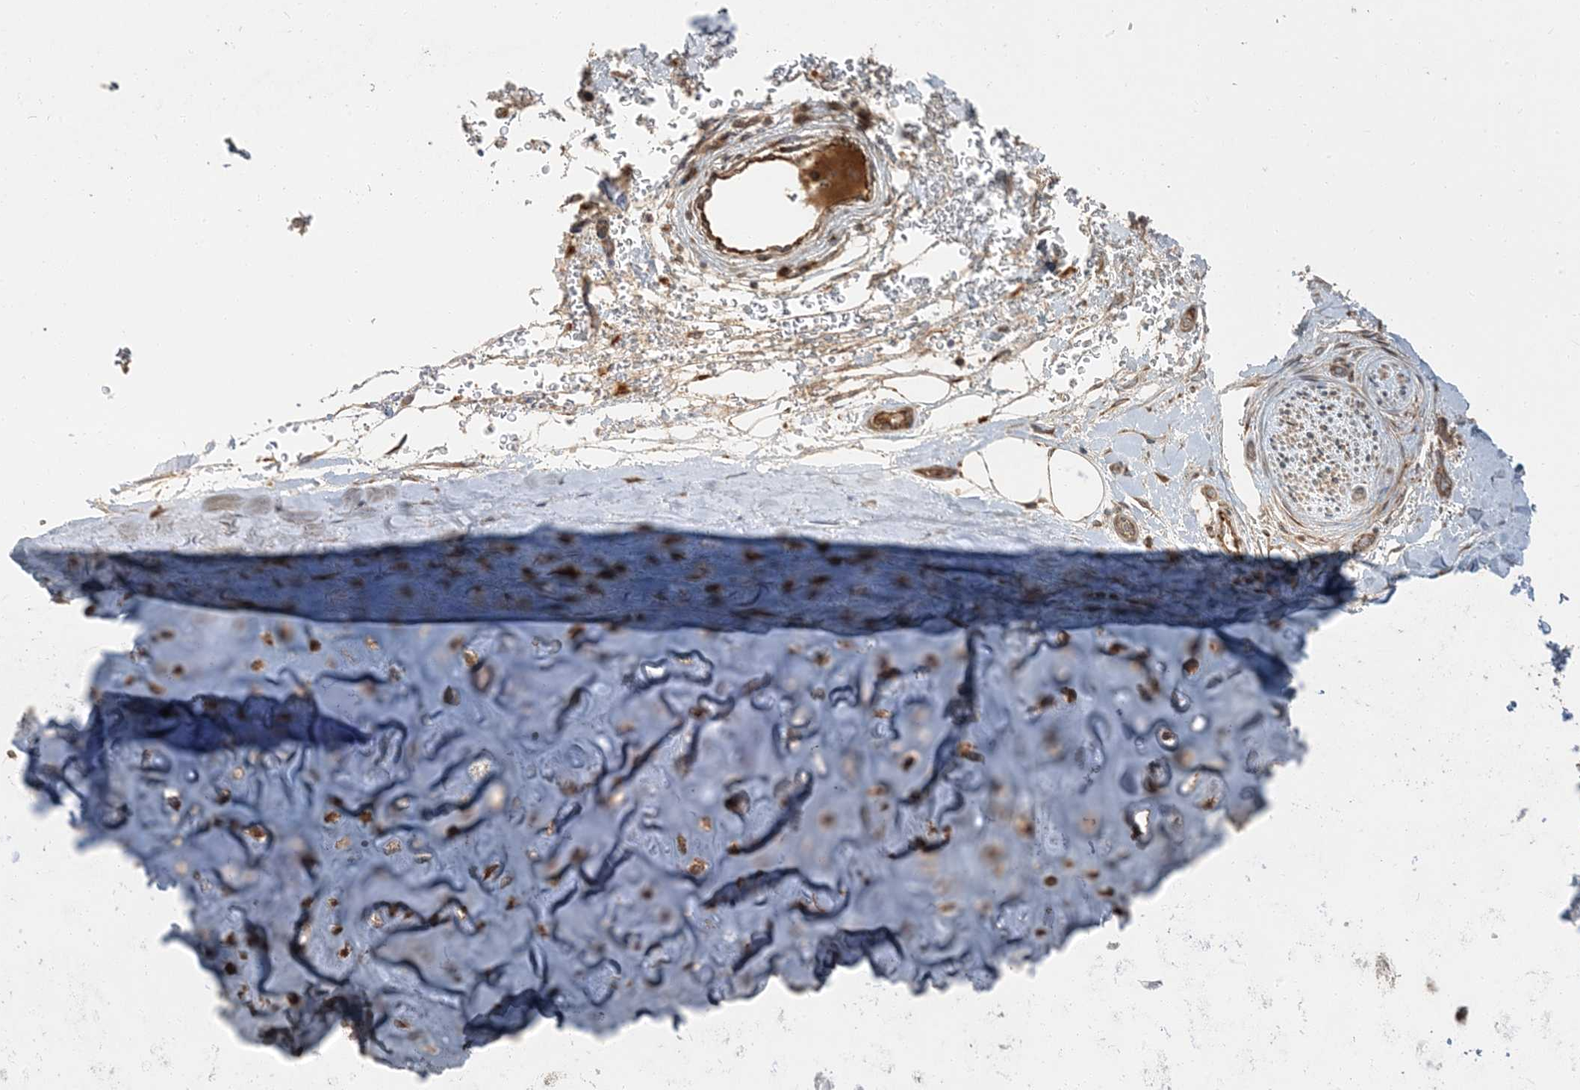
{"staining": {"intensity": "moderate", "quantity": ">75%", "location": "cytoplasmic/membranous"}, "tissue": "adipose tissue", "cell_type": "Adipocytes", "image_type": "normal", "snomed": [{"axis": "morphology", "description": "Normal tissue, NOS"}, {"axis": "topography", "description": "Cartilage tissue"}], "caption": "Immunohistochemical staining of benign human adipose tissue exhibits medium levels of moderate cytoplasmic/membranous positivity in about >75% of adipocytes.", "gene": "RAB3GAP1", "patient": {"sex": "female", "age": 63}}